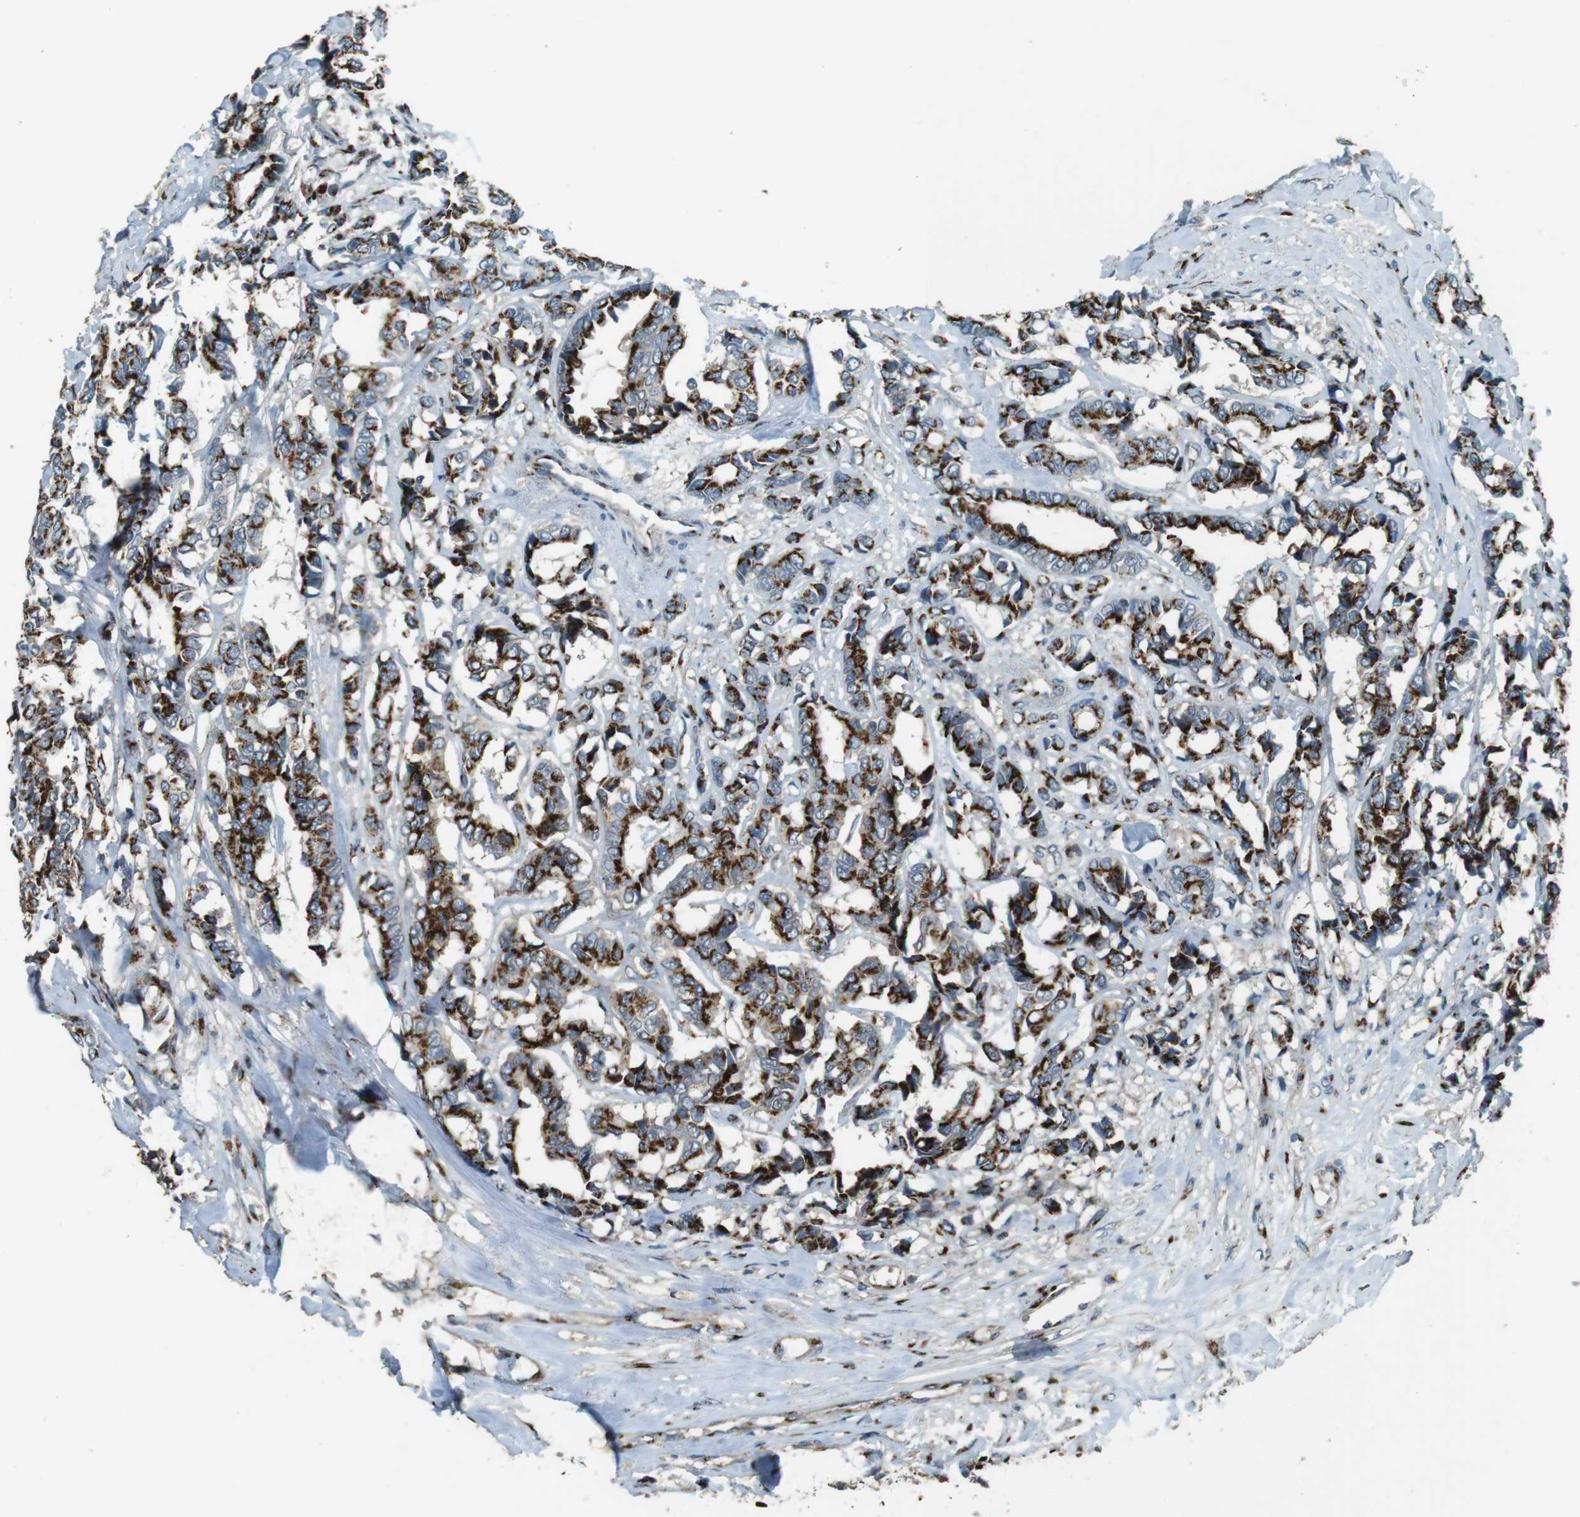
{"staining": {"intensity": "strong", "quantity": ">75%", "location": "cytoplasmic/membranous"}, "tissue": "breast cancer", "cell_type": "Tumor cells", "image_type": "cancer", "snomed": [{"axis": "morphology", "description": "Duct carcinoma"}, {"axis": "topography", "description": "Breast"}], "caption": "About >75% of tumor cells in human breast cancer (invasive ductal carcinoma) demonstrate strong cytoplasmic/membranous protein expression as visualized by brown immunohistochemical staining.", "gene": "TMEM115", "patient": {"sex": "female", "age": 87}}